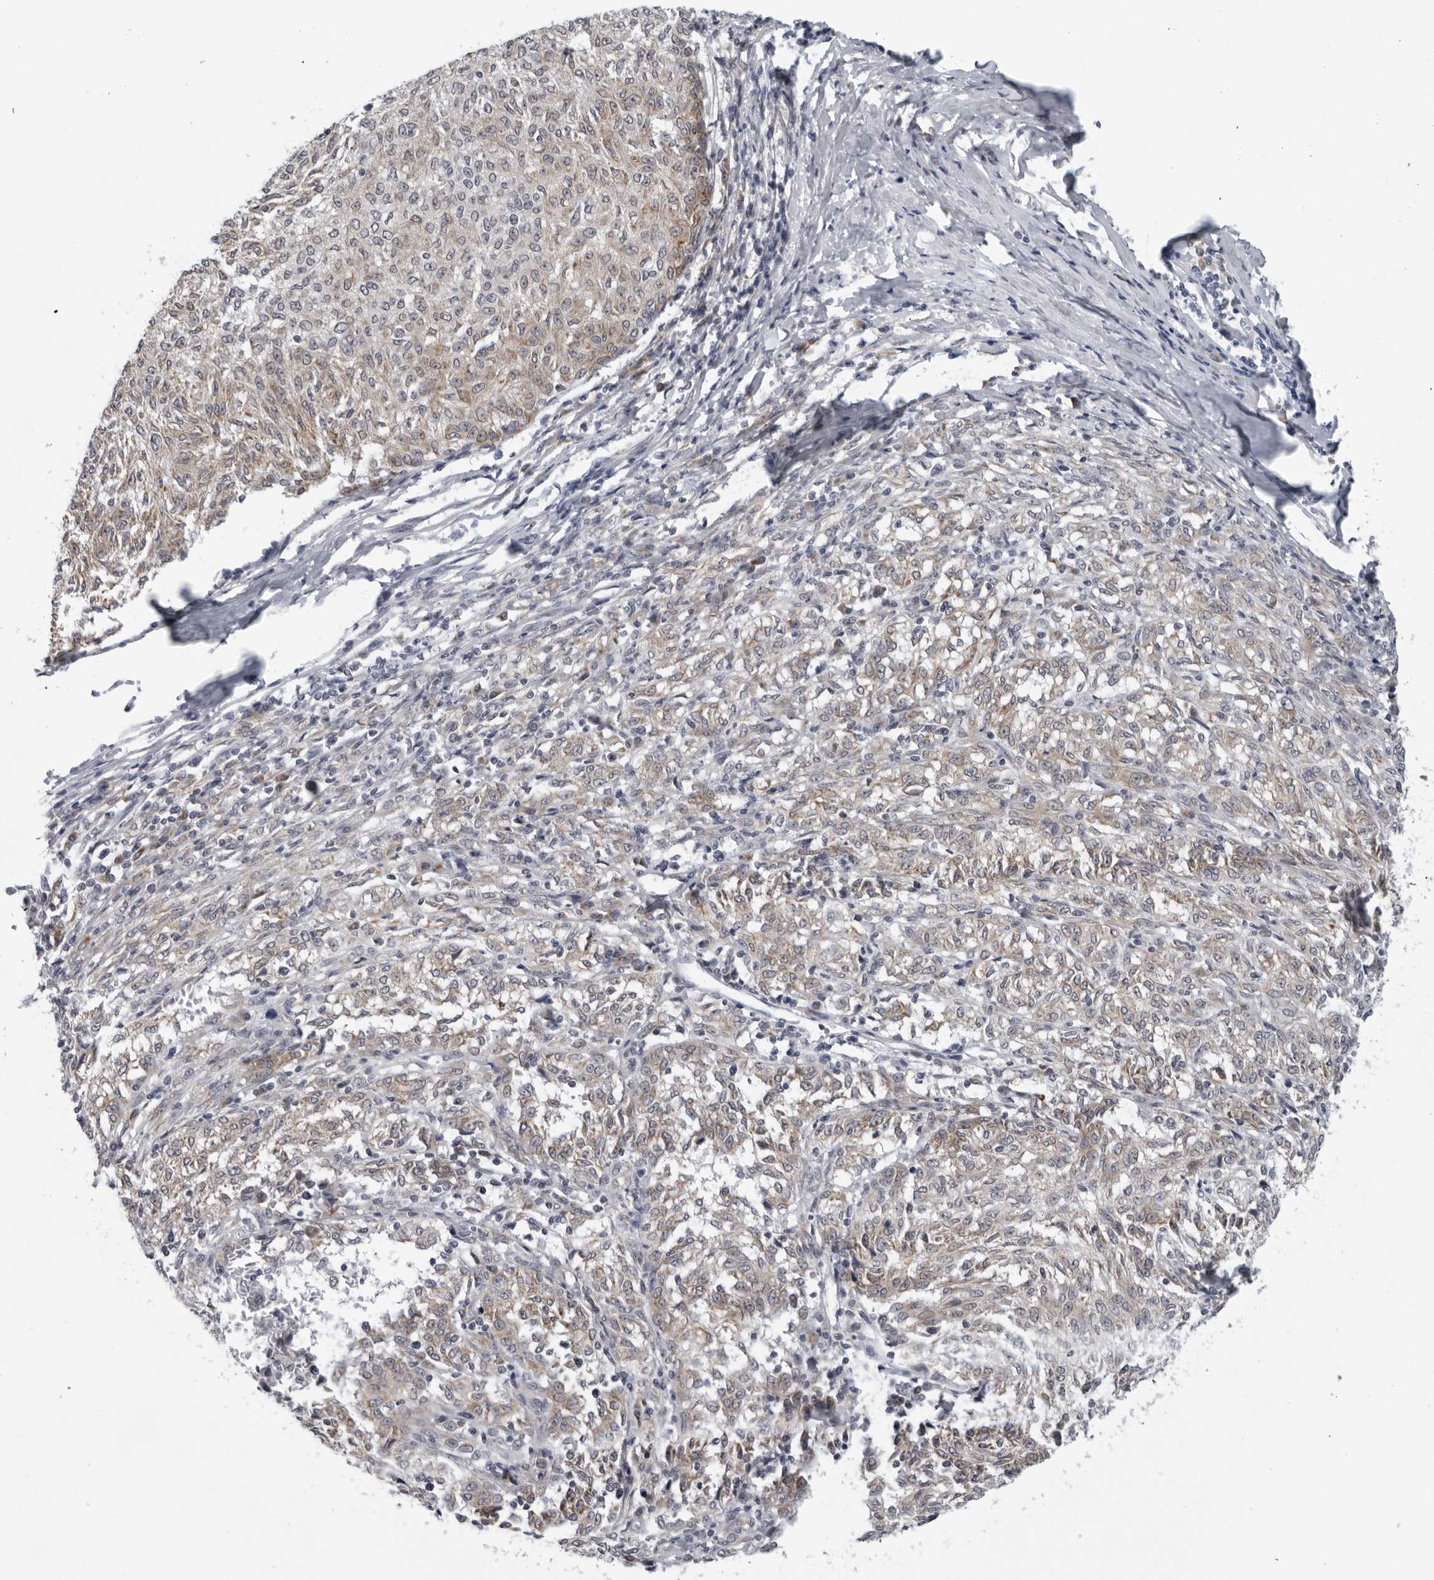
{"staining": {"intensity": "weak", "quantity": "<25%", "location": "cytoplasmic/membranous"}, "tissue": "melanoma", "cell_type": "Tumor cells", "image_type": "cancer", "snomed": [{"axis": "morphology", "description": "Malignant melanoma, NOS"}, {"axis": "topography", "description": "Skin"}], "caption": "This is an immunohistochemistry micrograph of human melanoma. There is no staining in tumor cells.", "gene": "CPT2", "patient": {"sex": "female", "age": 72}}